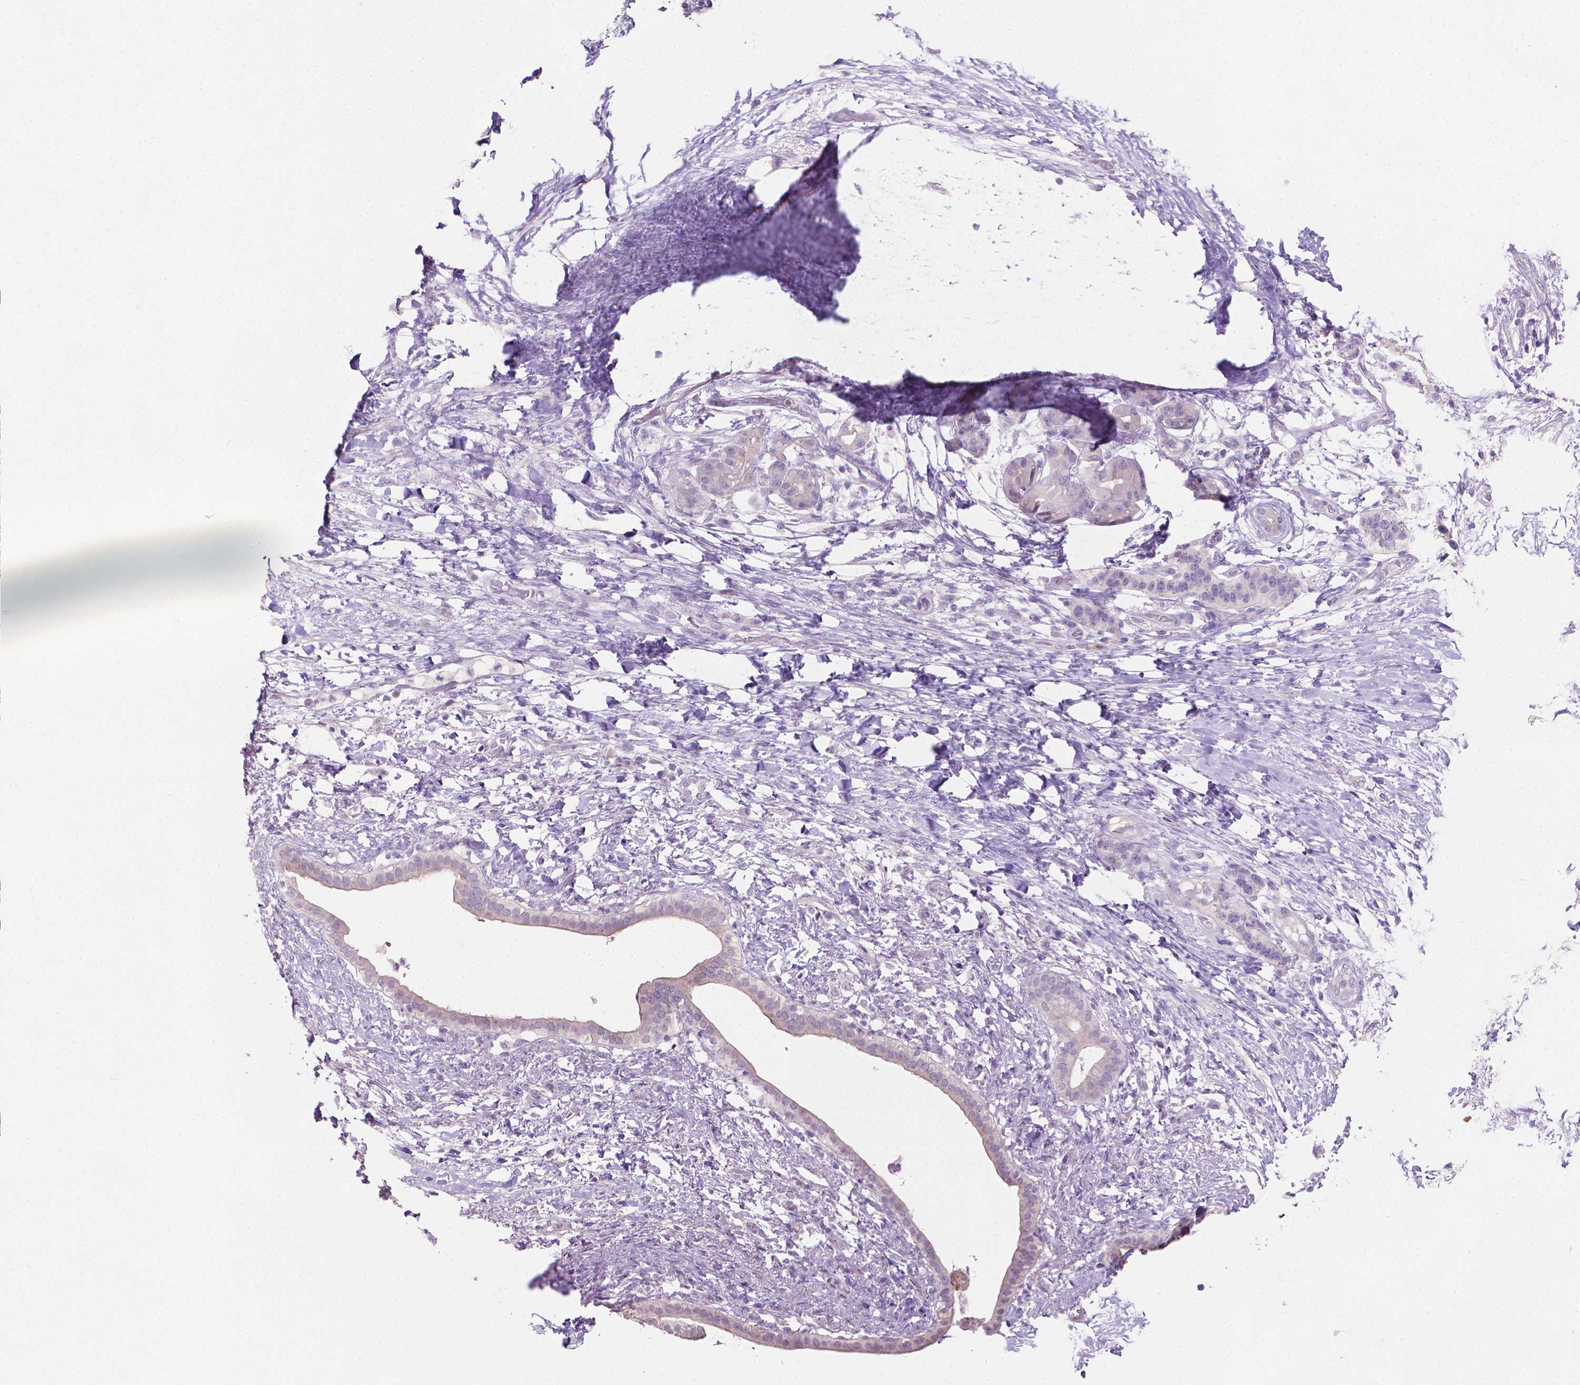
{"staining": {"intensity": "negative", "quantity": "none", "location": "none"}, "tissue": "pancreatic cancer", "cell_type": "Tumor cells", "image_type": "cancer", "snomed": [{"axis": "morphology", "description": "Adenocarcinoma, NOS"}, {"axis": "topography", "description": "Pancreas"}], "caption": "This is a micrograph of IHC staining of pancreatic adenocarcinoma, which shows no expression in tumor cells. Nuclei are stained in blue.", "gene": "GSDMA", "patient": {"sex": "female", "age": 72}}